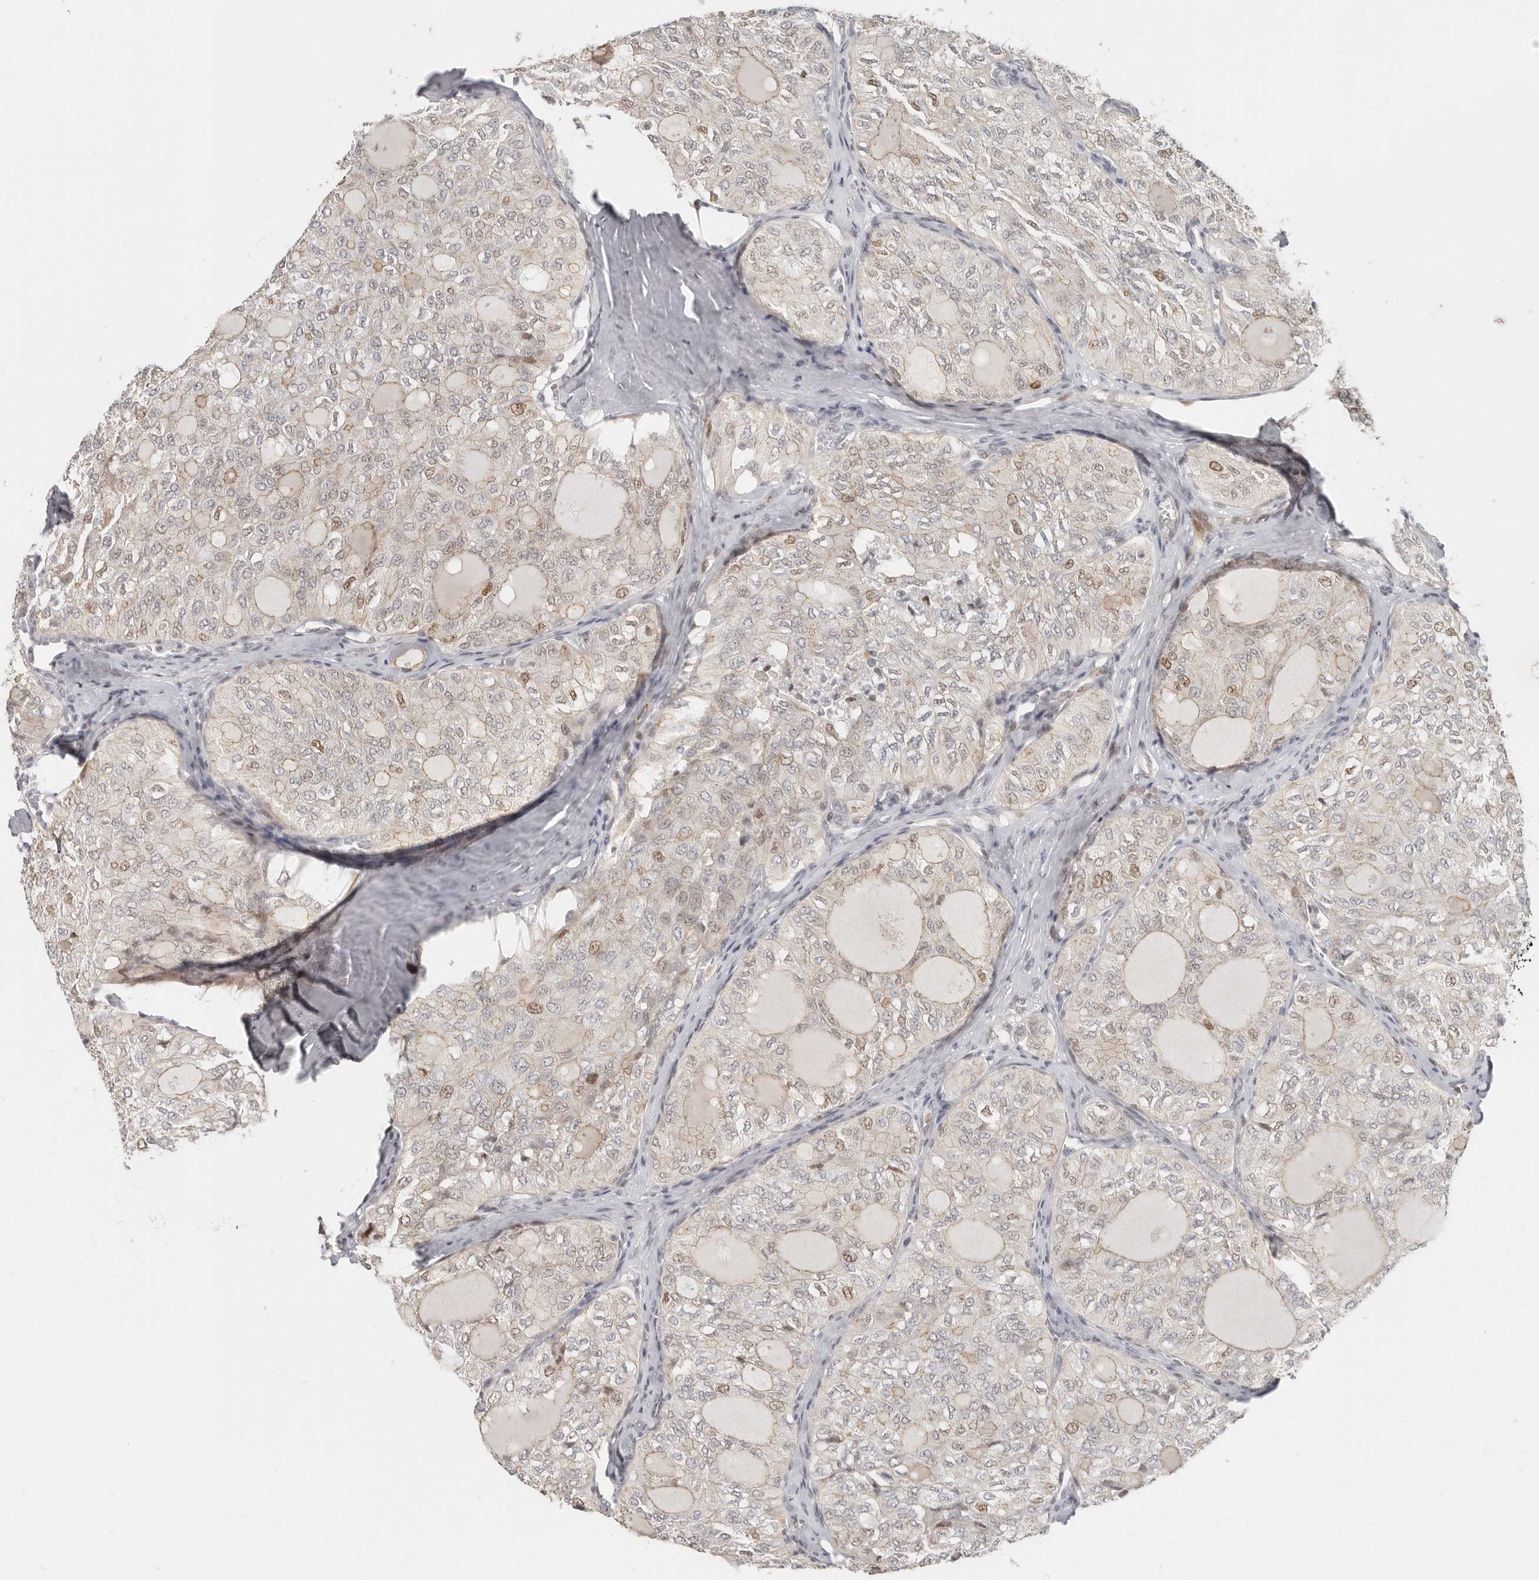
{"staining": {"intensity": "weak", "quantity": "<25%", "location": "nuclear"}, "tissue": "thyroid cancer", "cell_type": "Tumor cells", "image_type": "cancer", "snomed": [{"axis": "morphology", "description": "Follicular adenoma carcinoma, NOS"}, {"axis": "topography", "description": "Thyroid gland"}], "caption": "Protein analysis of follicular adenoma carcinoma (thyroid) exhibits no significant positivity in tumor cells.", "gene": "RFC2", "patient": {"sex": "male", "age": 75}}